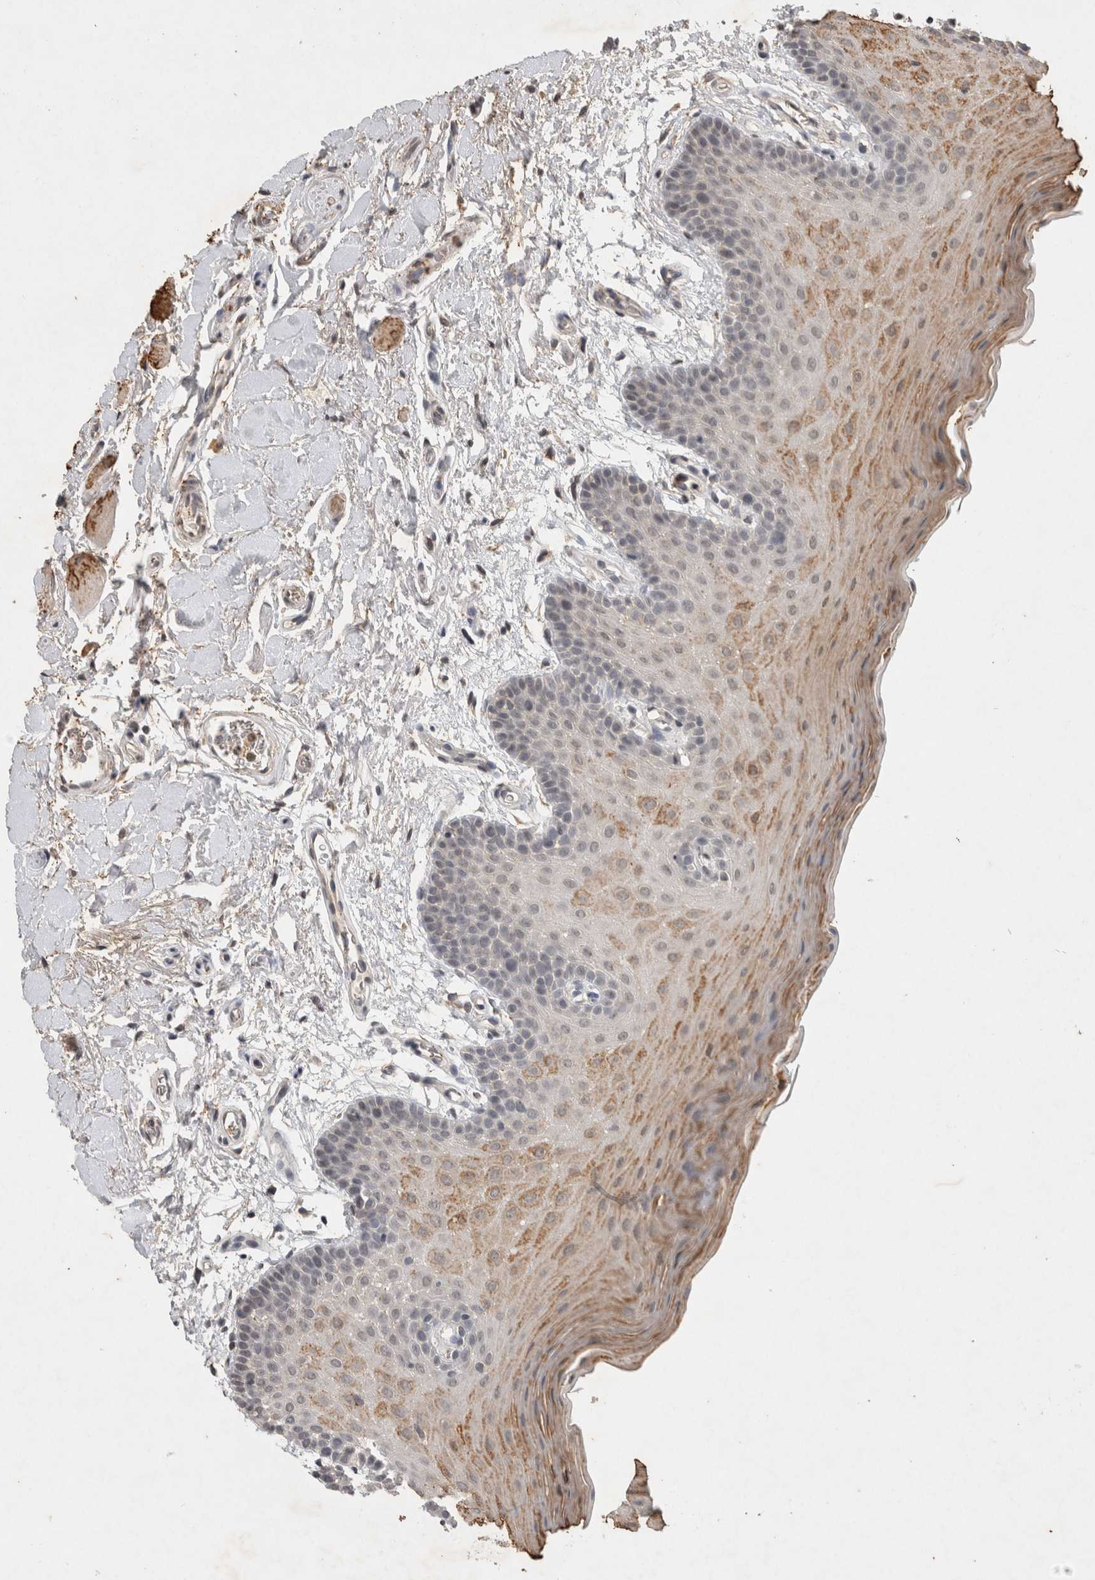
{"staining": {"intensity": "moderate", "quantity": "<25%", "location": "cytoplasmic/membranous"}, "tissue": "oral mucosa", "cell_type": "Squamous epithelial cells", "image_type": "normal", "snomed": [{"axis": "morphology", "description": "Normal tissue, NOS"}, {"axis": "topography", "description": "Oral tissue"}], "caption": "A high-resolution photomicrograph shows IHC staining of benign oral mucosa, which displays moderate cytoplasmic/membranous positivity in about <25% of squamous epithelial cells.", "gene": "HRK", "patient": {"sex": "male", "age": 62}}